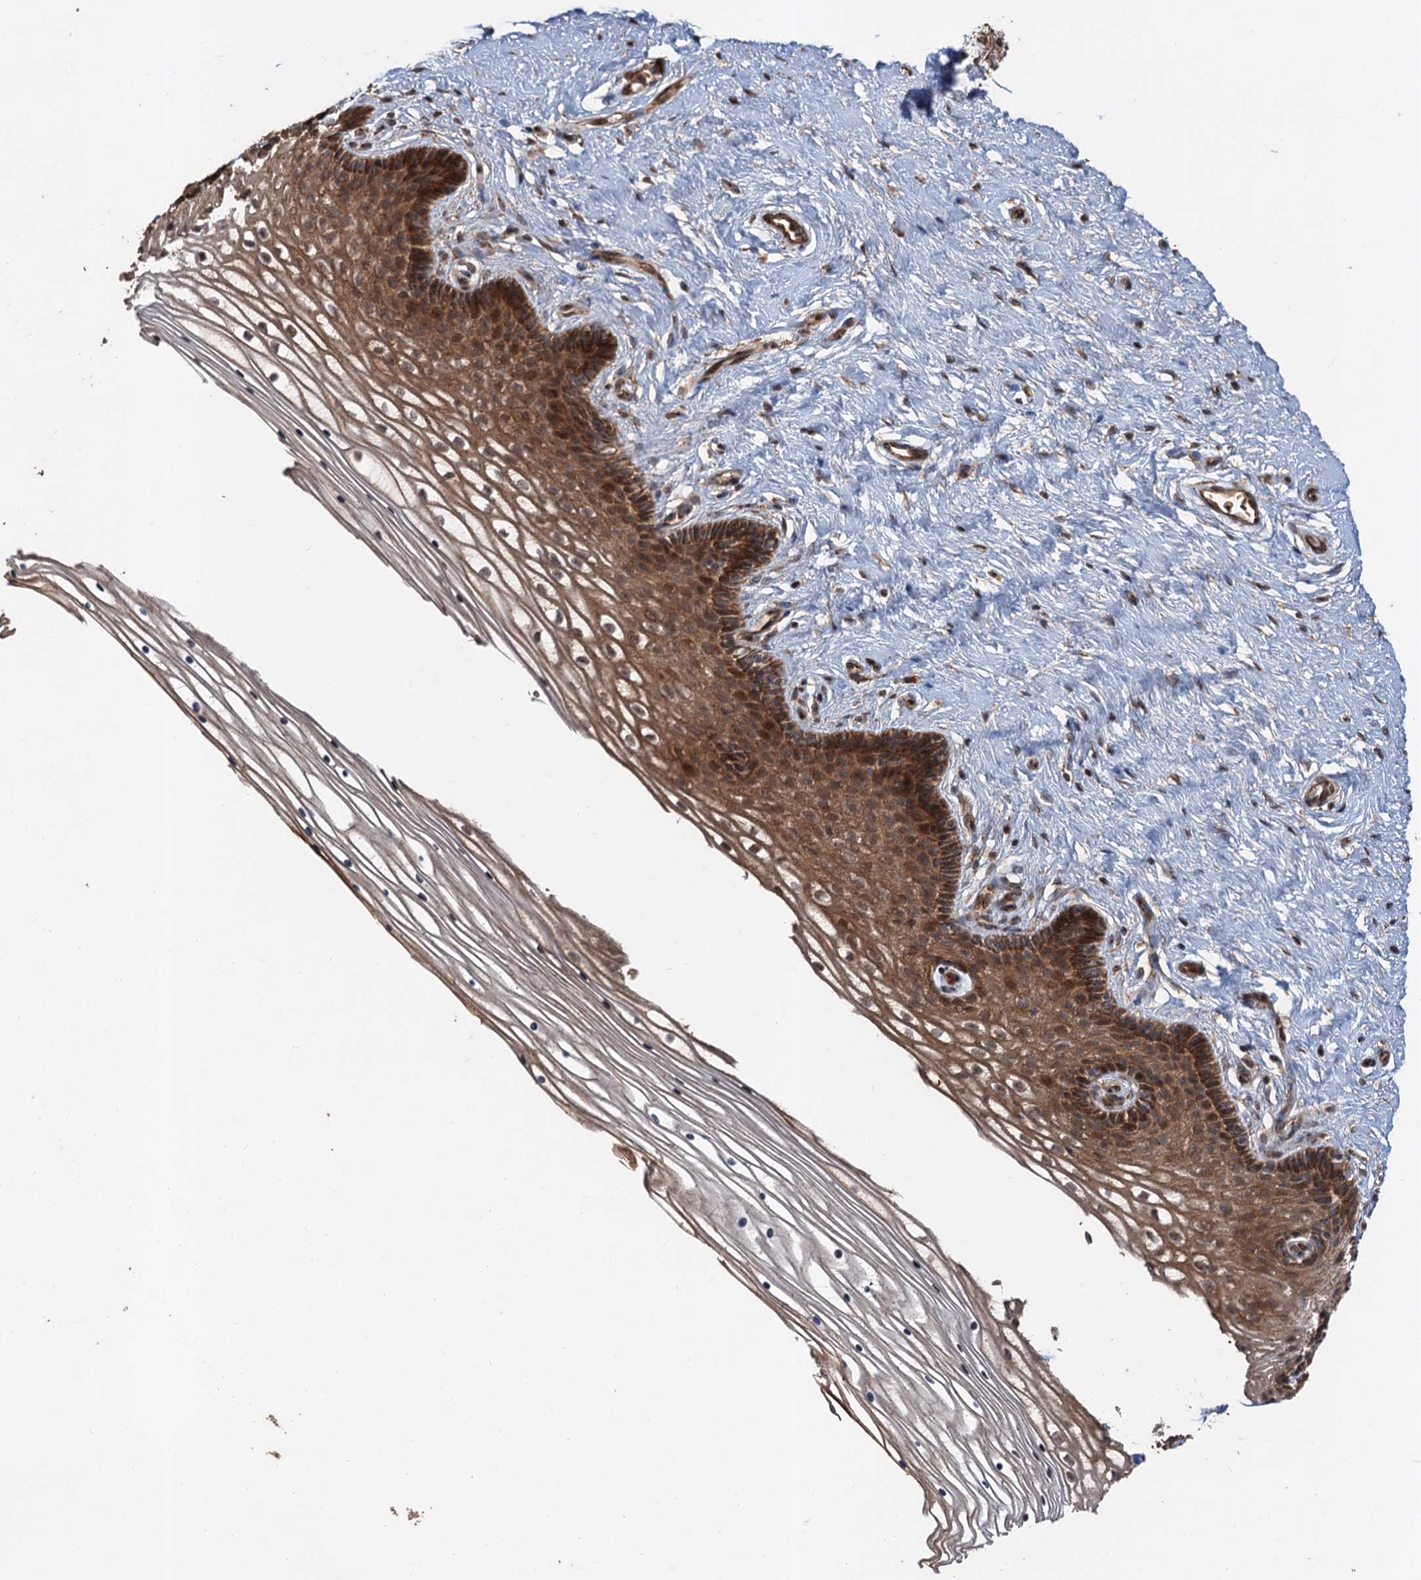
{"staining": {"intensity": "strong", "quantity": ">75%", "location": "cytoplasmic/membranous"}, "tissue": "cervix", "cell_type": "Glandular cells", "image_type": "normal", "snomed": [{"axis": "morphology", "description": "Normal tissue, NOS"}, {"axis": "topography", "description": "Cervix"}], "caption": "The micrograph reveals staining of unremarkable cervix, revealing strong cytoplasmic/membranous protein staining (brown color) within glandular cells.", "gene": "DEXI", "patient": {"sex": "female", "age": 33}}